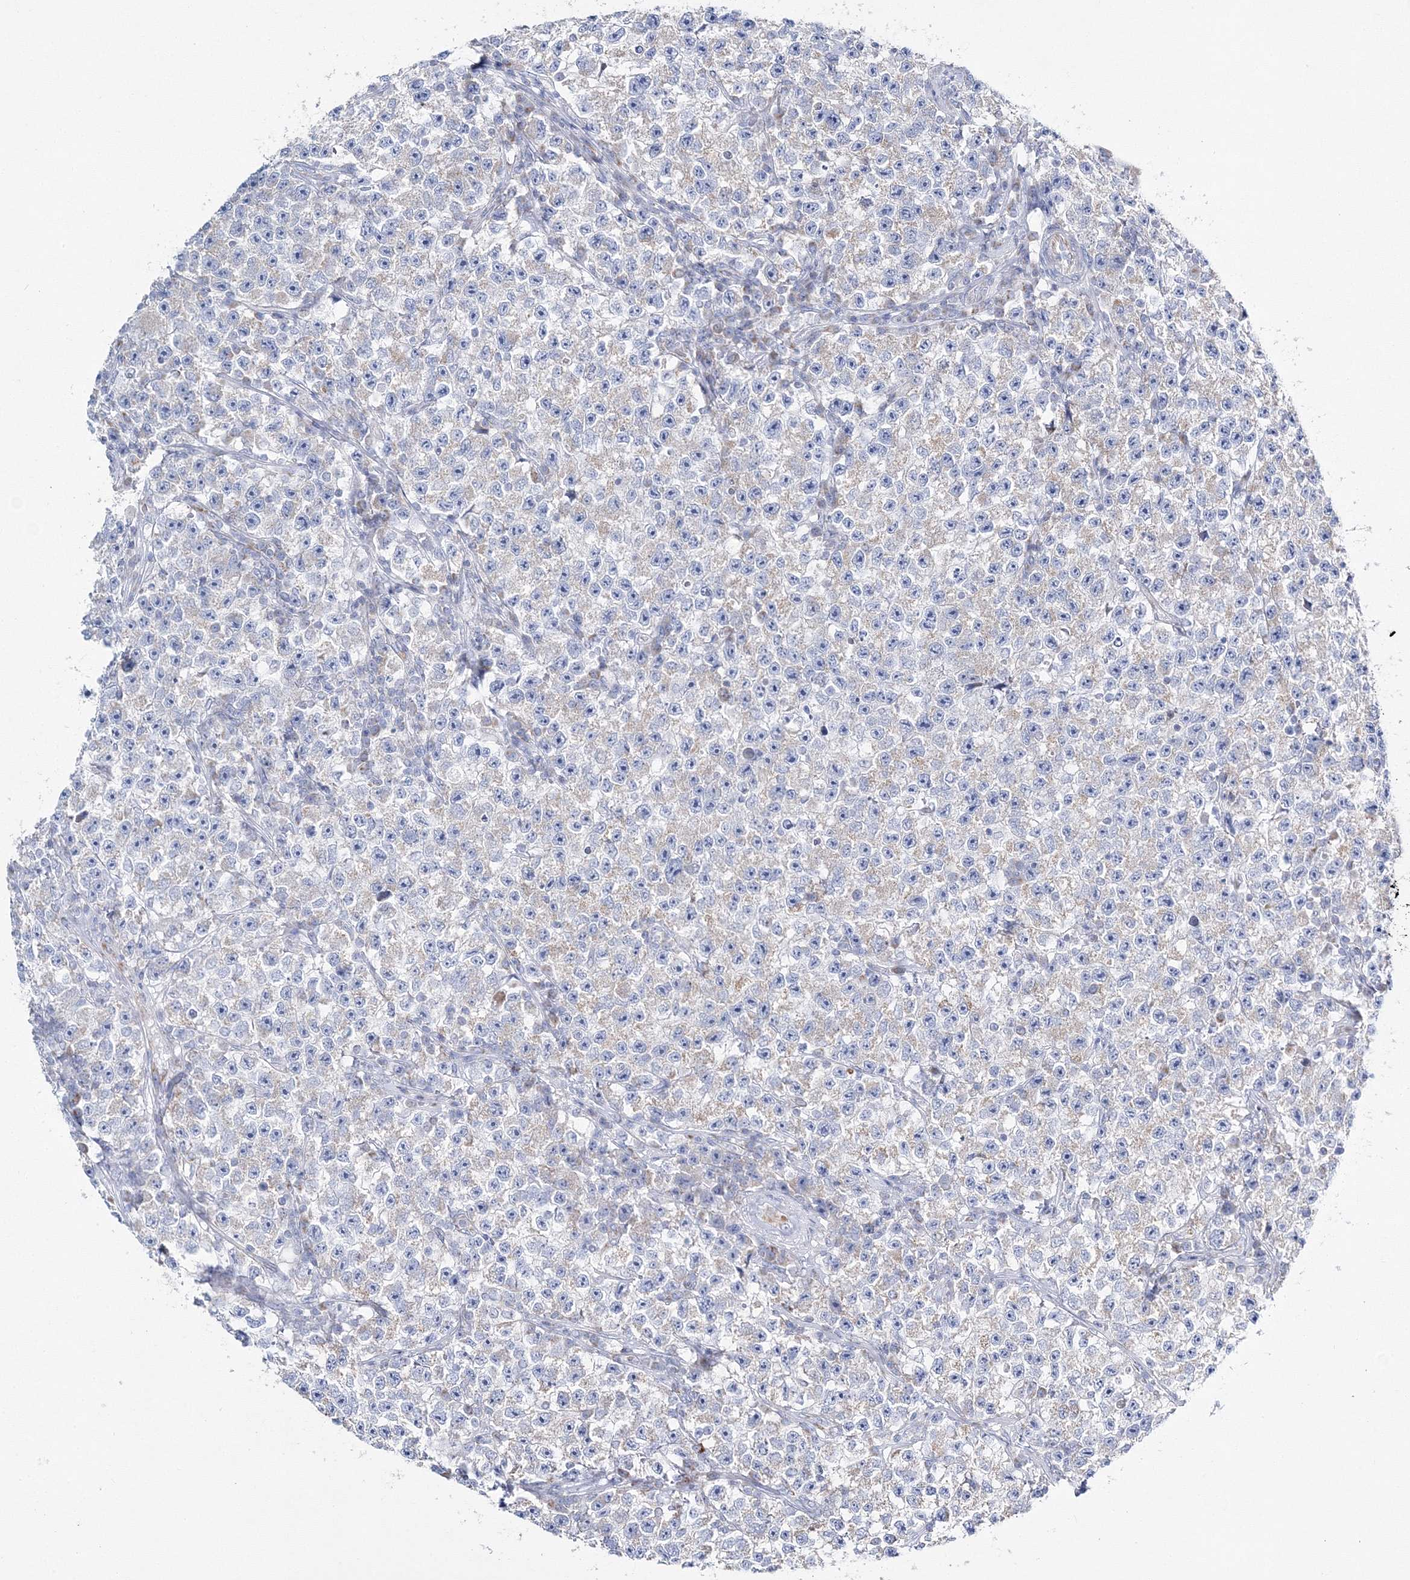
{"staining": {"intensity": "negative", "quantity": "none", "location": "none"}, "tissue": "testis cancer", "cell_type": "Tumor cells", "image_type": "cancer", "snomed": [{"axis": "morphology", "description": "Seminoma, NOS"}, {"axis": "topography", "description": "Testis"}], "caption": "This is a histopathology image of immunohistochemistry staining of seminoma (testis), which shows no staining in tumor cells.", "gene": "HIBCH", "patient": {"sex": "male", "age": 22}}